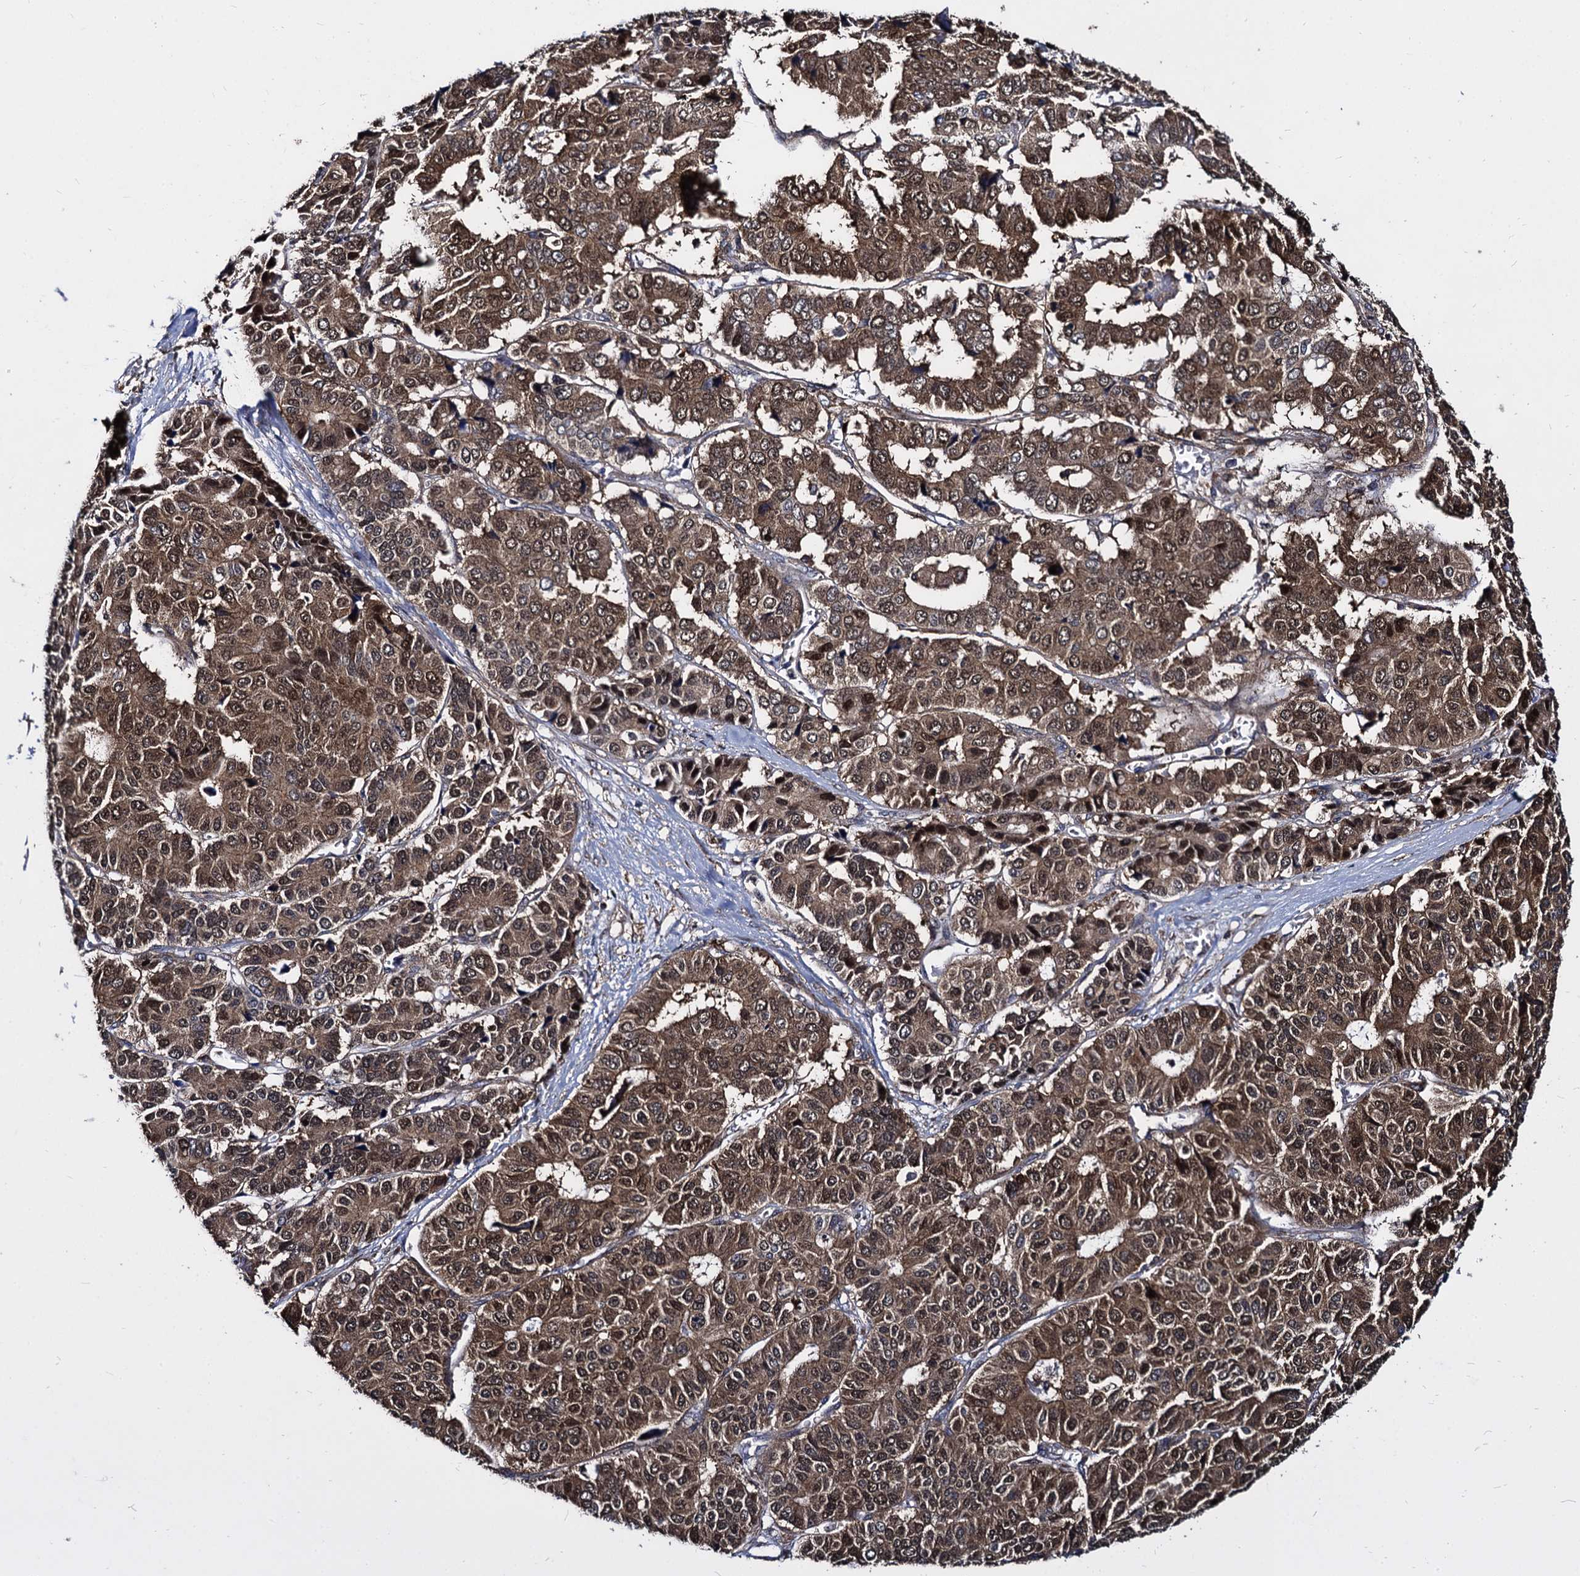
{"staining": {"intensity": "moderate", "quantity": ">75%", "location": "cytoplasmic/membranous,nuclear"}, "tissue": "pancreatic cancer", "cell_type": "Tumor cells", "image_type": "cancer", "snomed": [{"axis": "morphology", "description": "Adenocarcinoma, NOS"}, {"axis": "topography", "description": "Pancreas"}], "caption": "Immunohistochemistry (IHC) photomicrograph of adenocarcinoma (pancreatic) stained for a protein (brown), which exhibits medium levels of moderate cytoplasmic/membranous and nuclear expression in approximately >75% of tumor cells.", "gene": "NME1", "patient": {"sex": "male", "age": 50}}